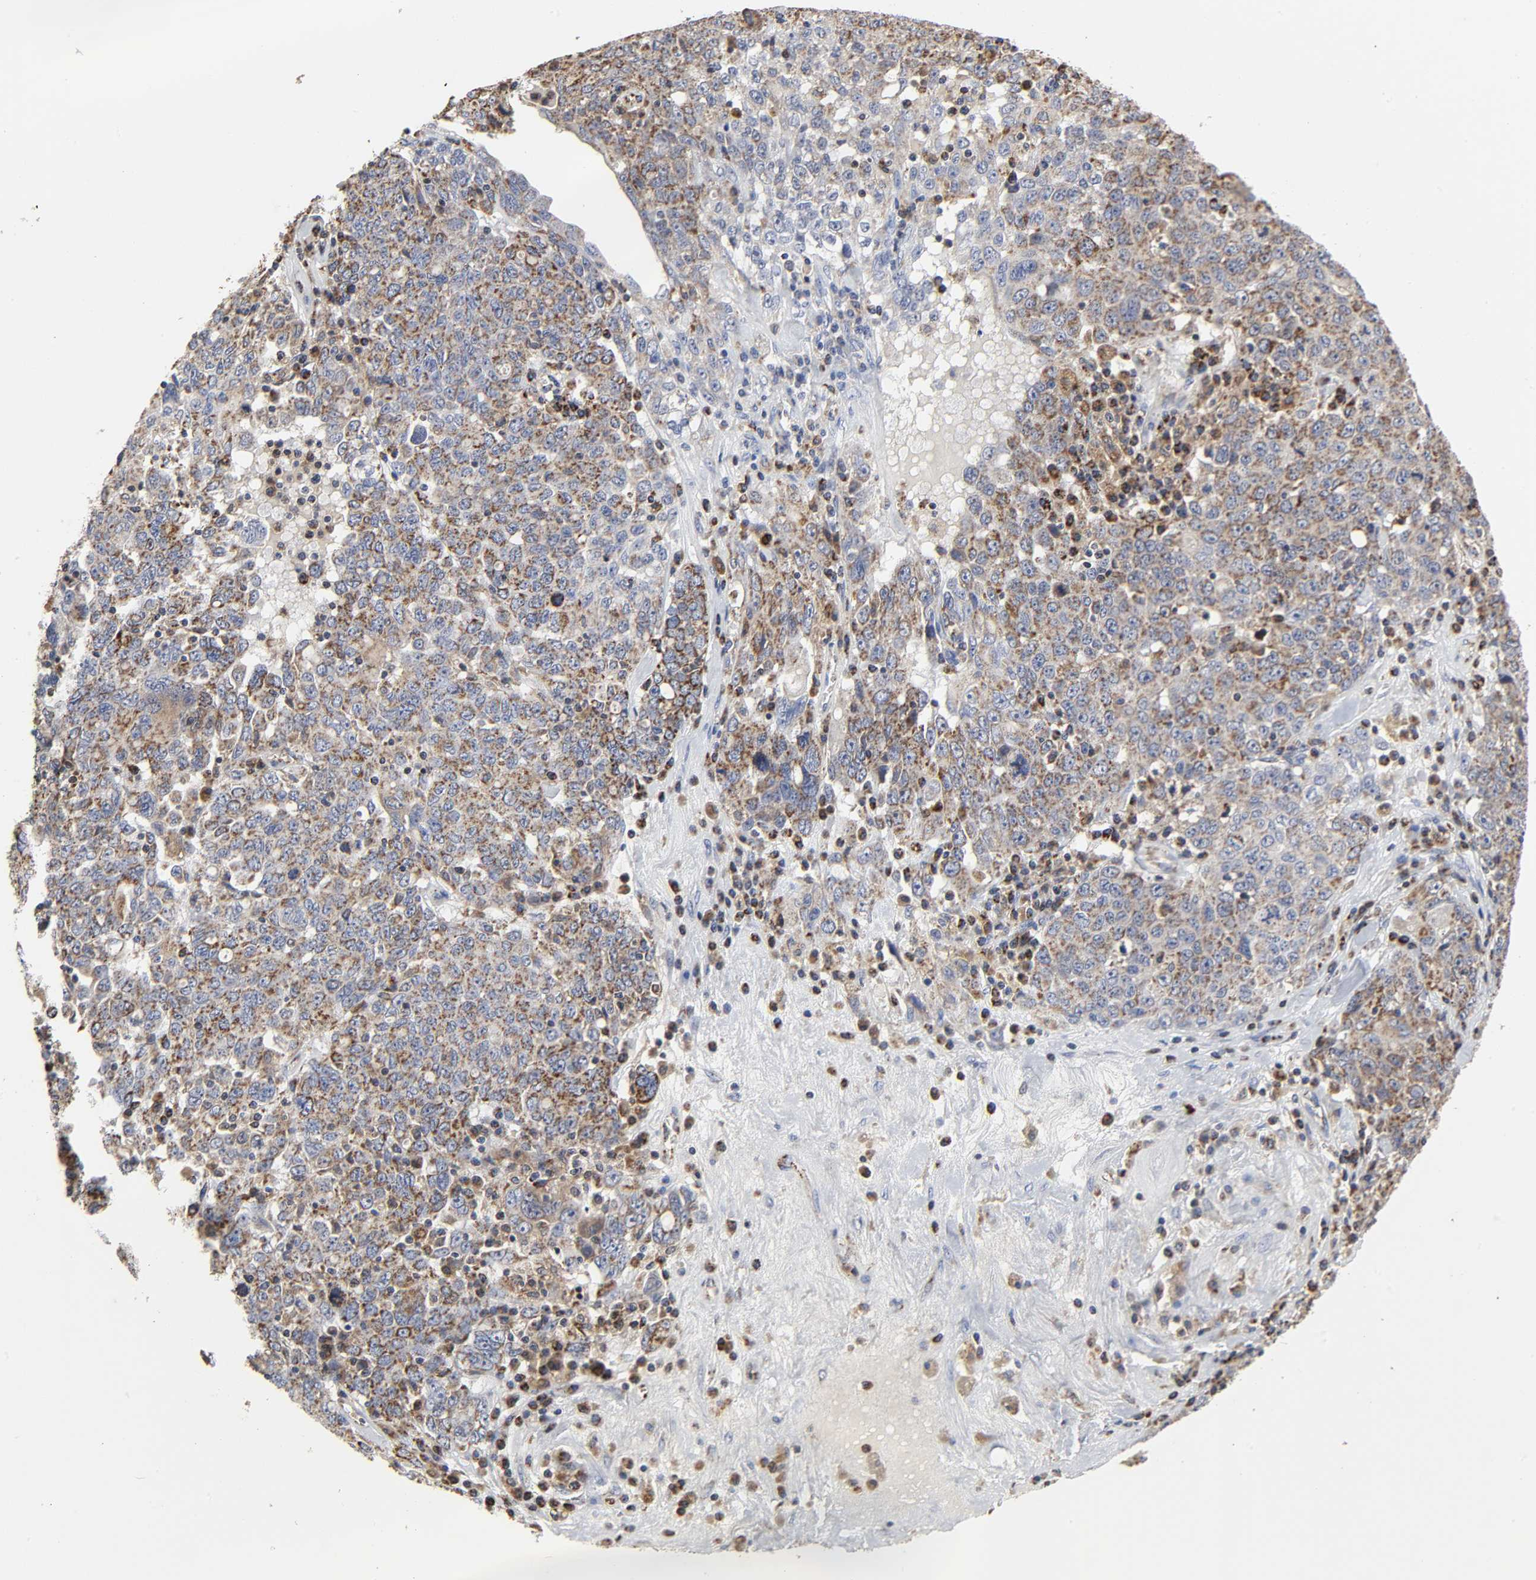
{"staining": {"intensity": "moderate", "quantity": ">75%", "location": "cytoplasmic/membranous"}, "tissue": "ovarian cancer", "cell_type": "Tumor cells", "image_type": "cancer", "snomed": [{"axis": "morphology", "description": "Carcinoma, endometroid"}, {"axis": "topography", "description": "Ovary"}], "caption": "DAB (3,3'-diaminobenzidine) immunohistochemical staining of ovarian cancer (endometroid carcinoma) demonstrates moderate cytoplasmic/membranous protein expression in approximately >75% of tumor cells.", "gene": "COX6B1", "patient": {"sex": "female", "age": 62}}